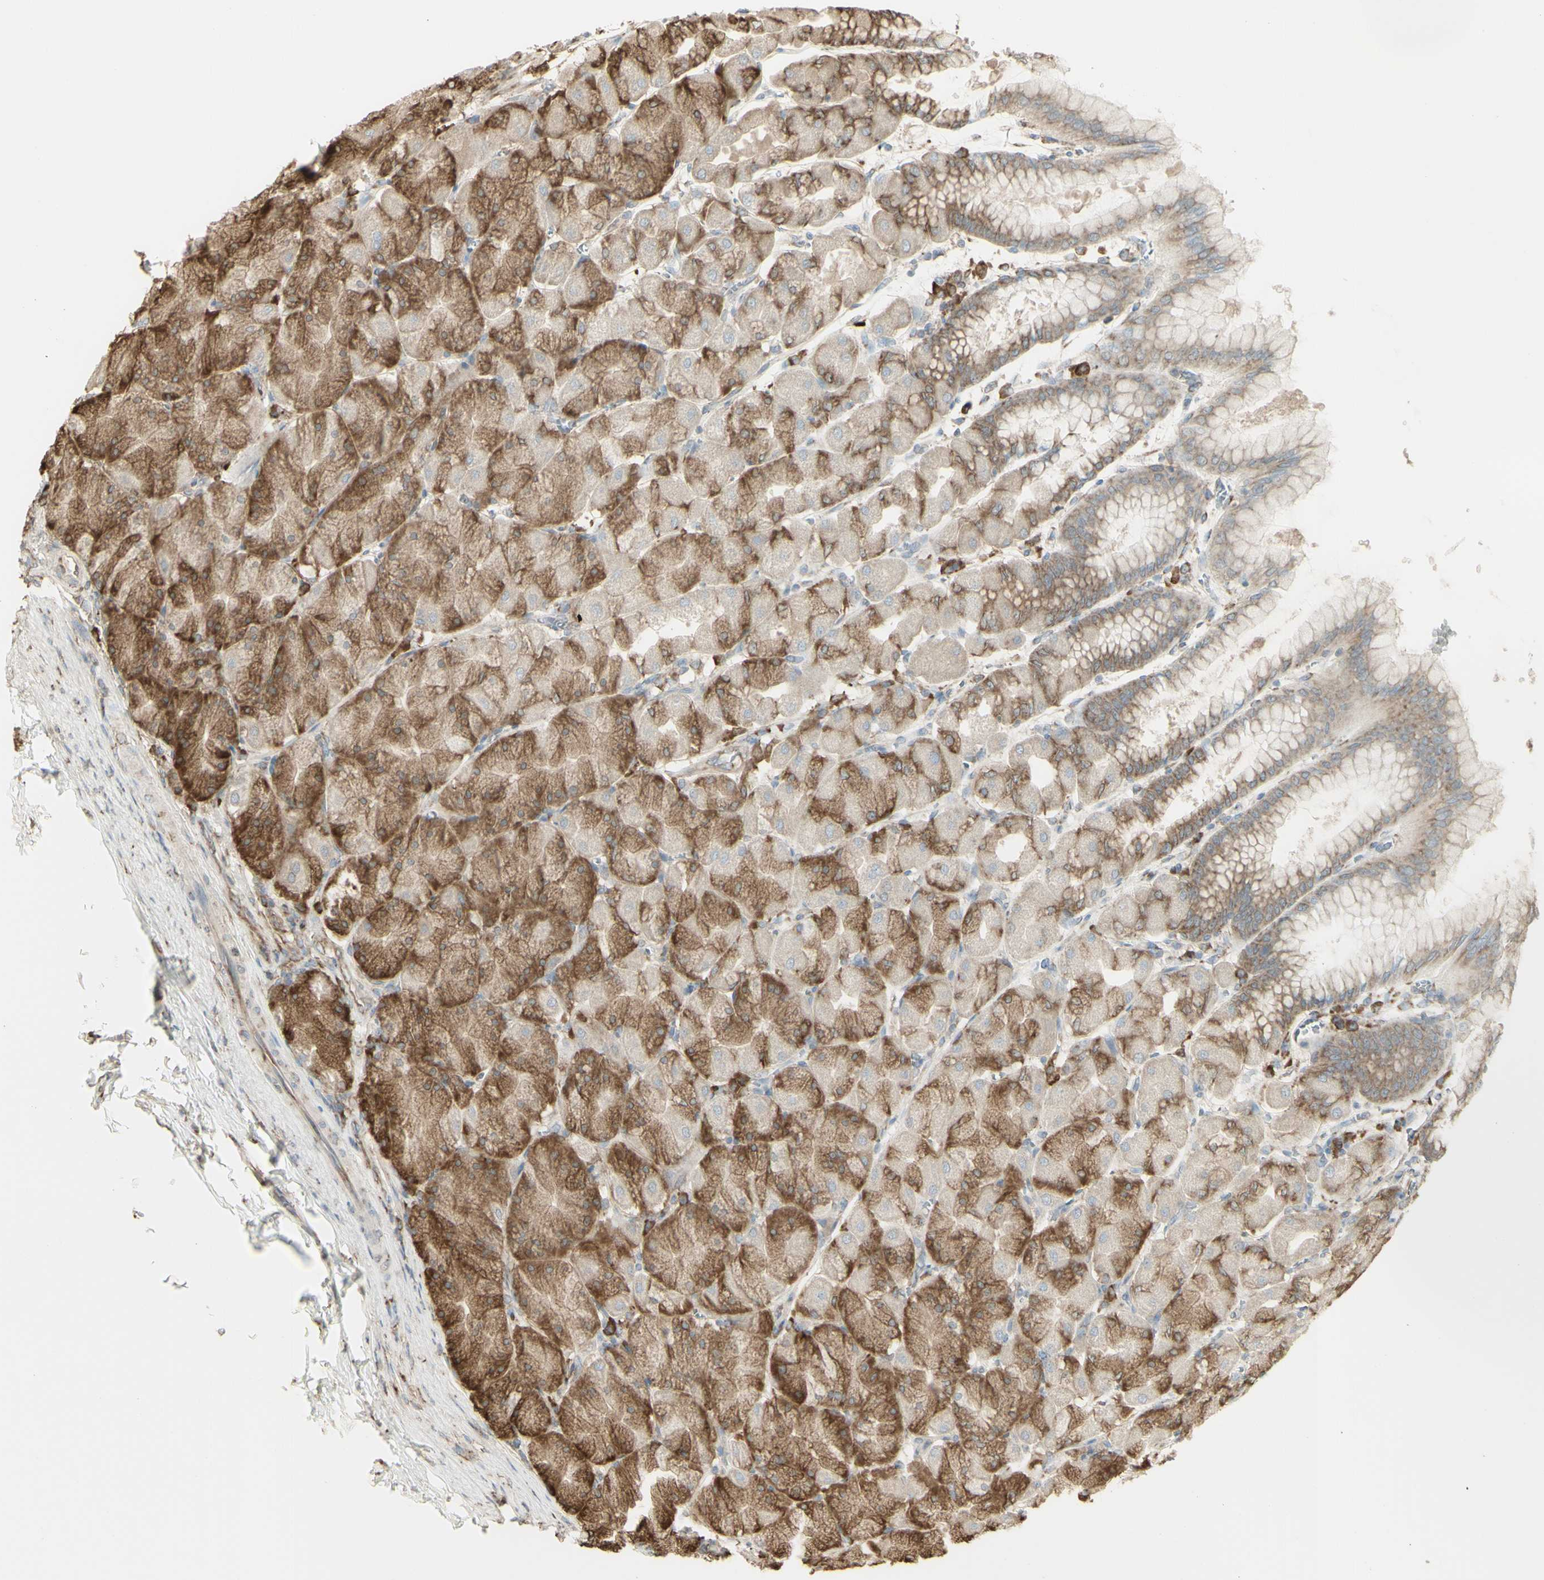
{"staining": {"intensity": "moderate", "quantity": ">75%", "location": "cytoplasmic/membranous"}, "tissue": "stomach", "cell_type": "Glandular cells", "image_type": "normal", "snomed": [{"axis": "morphology", "description": "Normal tissue, NOS"}, {"axis": "topography", "description": "Stomach, upper"}], "caption": "IHC (DAB (3,3'-diaminobenzidine)) staining of normal stomach demonstrates moderate cytoplasmic/membranous protein expression in approximately >75% of glandular cells.", "gene": "EEF1B2", "patient": {"sex": "female", "age": 56}}